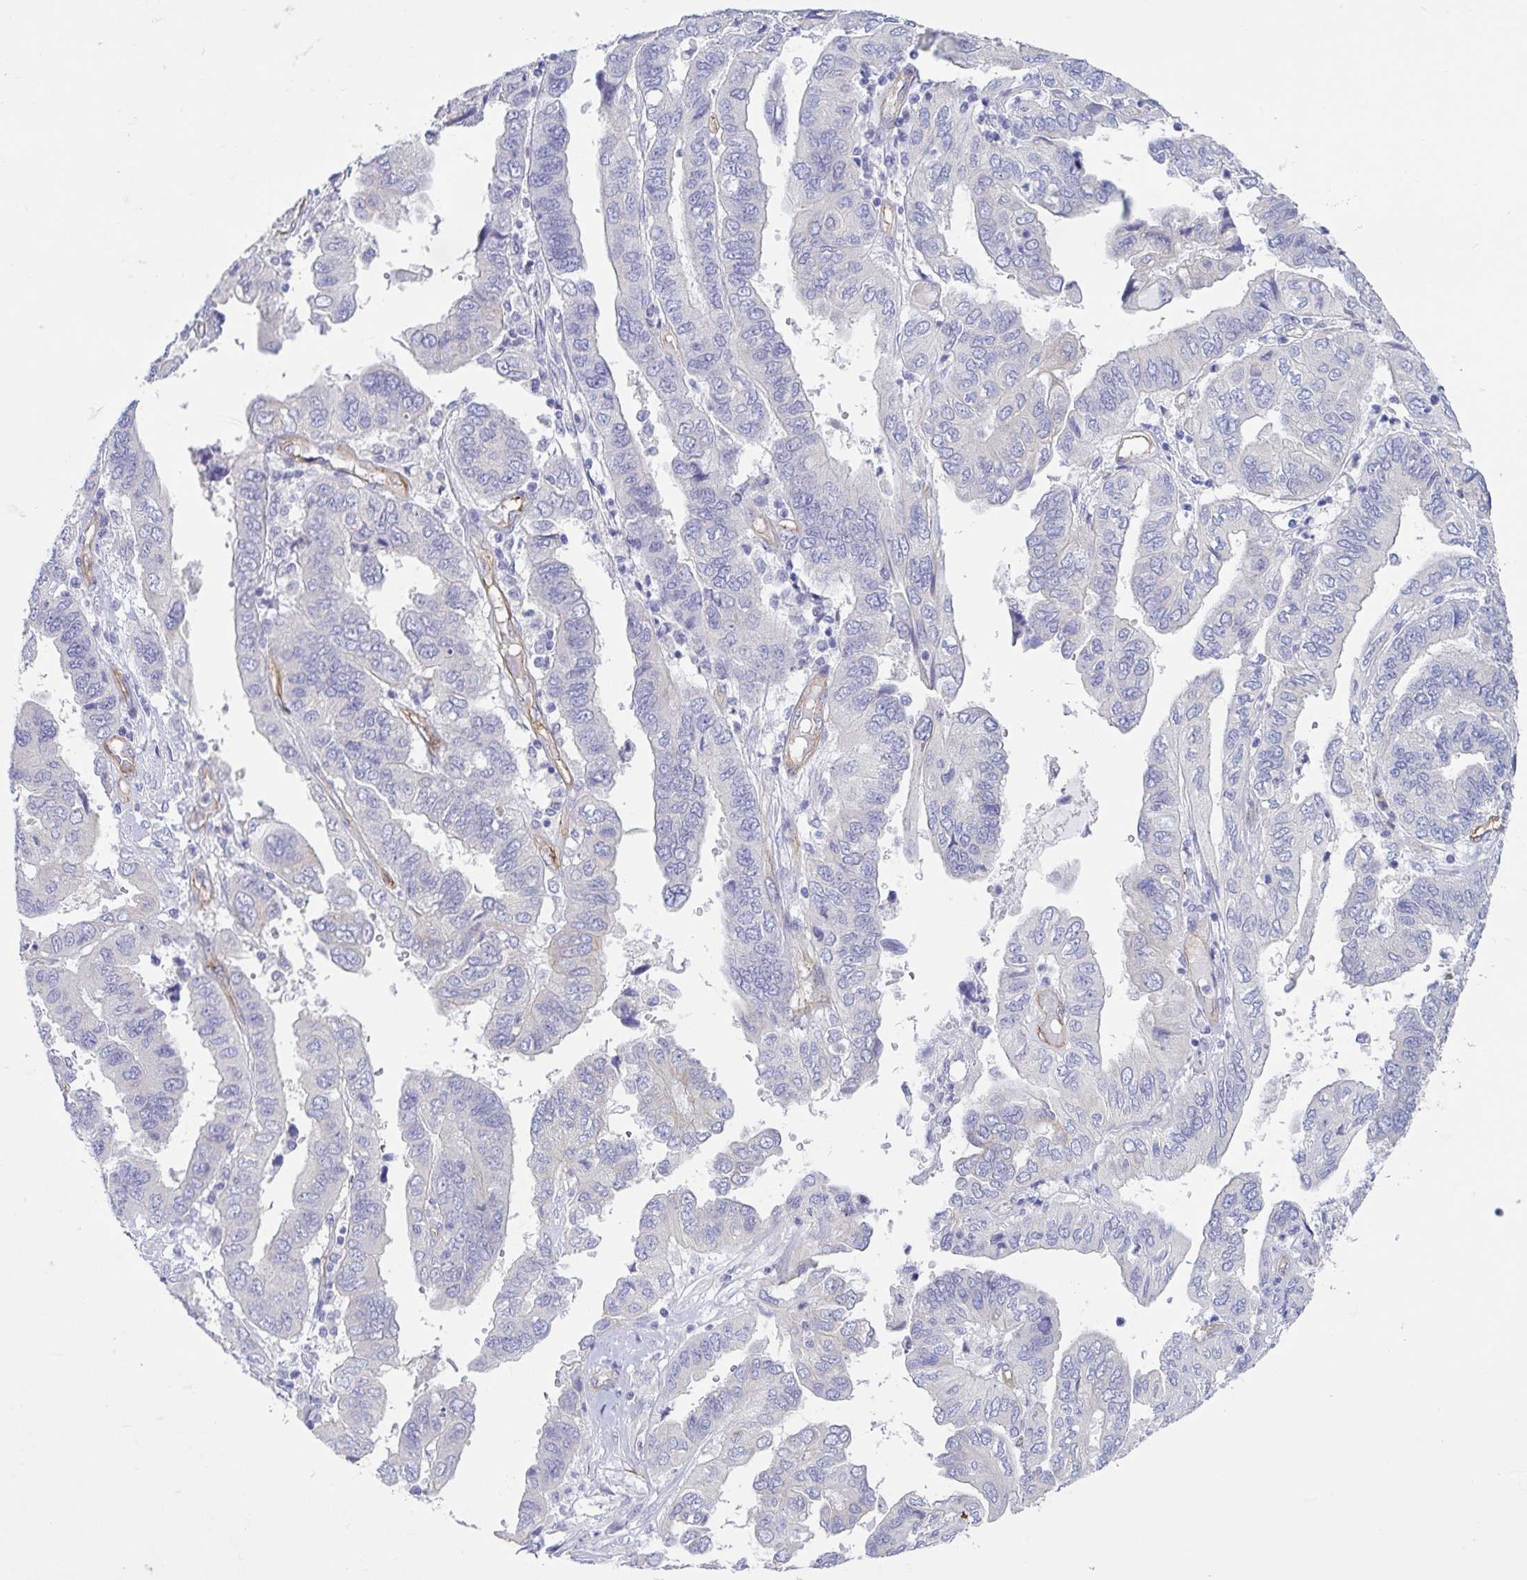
{"staining": {"intensity": "negative", "quantity": "none", "location": "none"}, "tissue": "ovarian cancer", "cell_type": "Tumor cells", "image_type": "cancer", "snomed": [{"axis": "morphology", "description": "Cystadenocarcinoma, serous, NOS"}, {"axis": "topography", "description": "Ovary"}], "caption": "Photomicrograph shows no protein positivity in tumor cells of ovarian cancer tissue. (DAB immunohistochemistry visualized using brightfield microscopy, high magnification).", "gene": "TNNI2", "patient": {"sex": "female", "age": 79}}